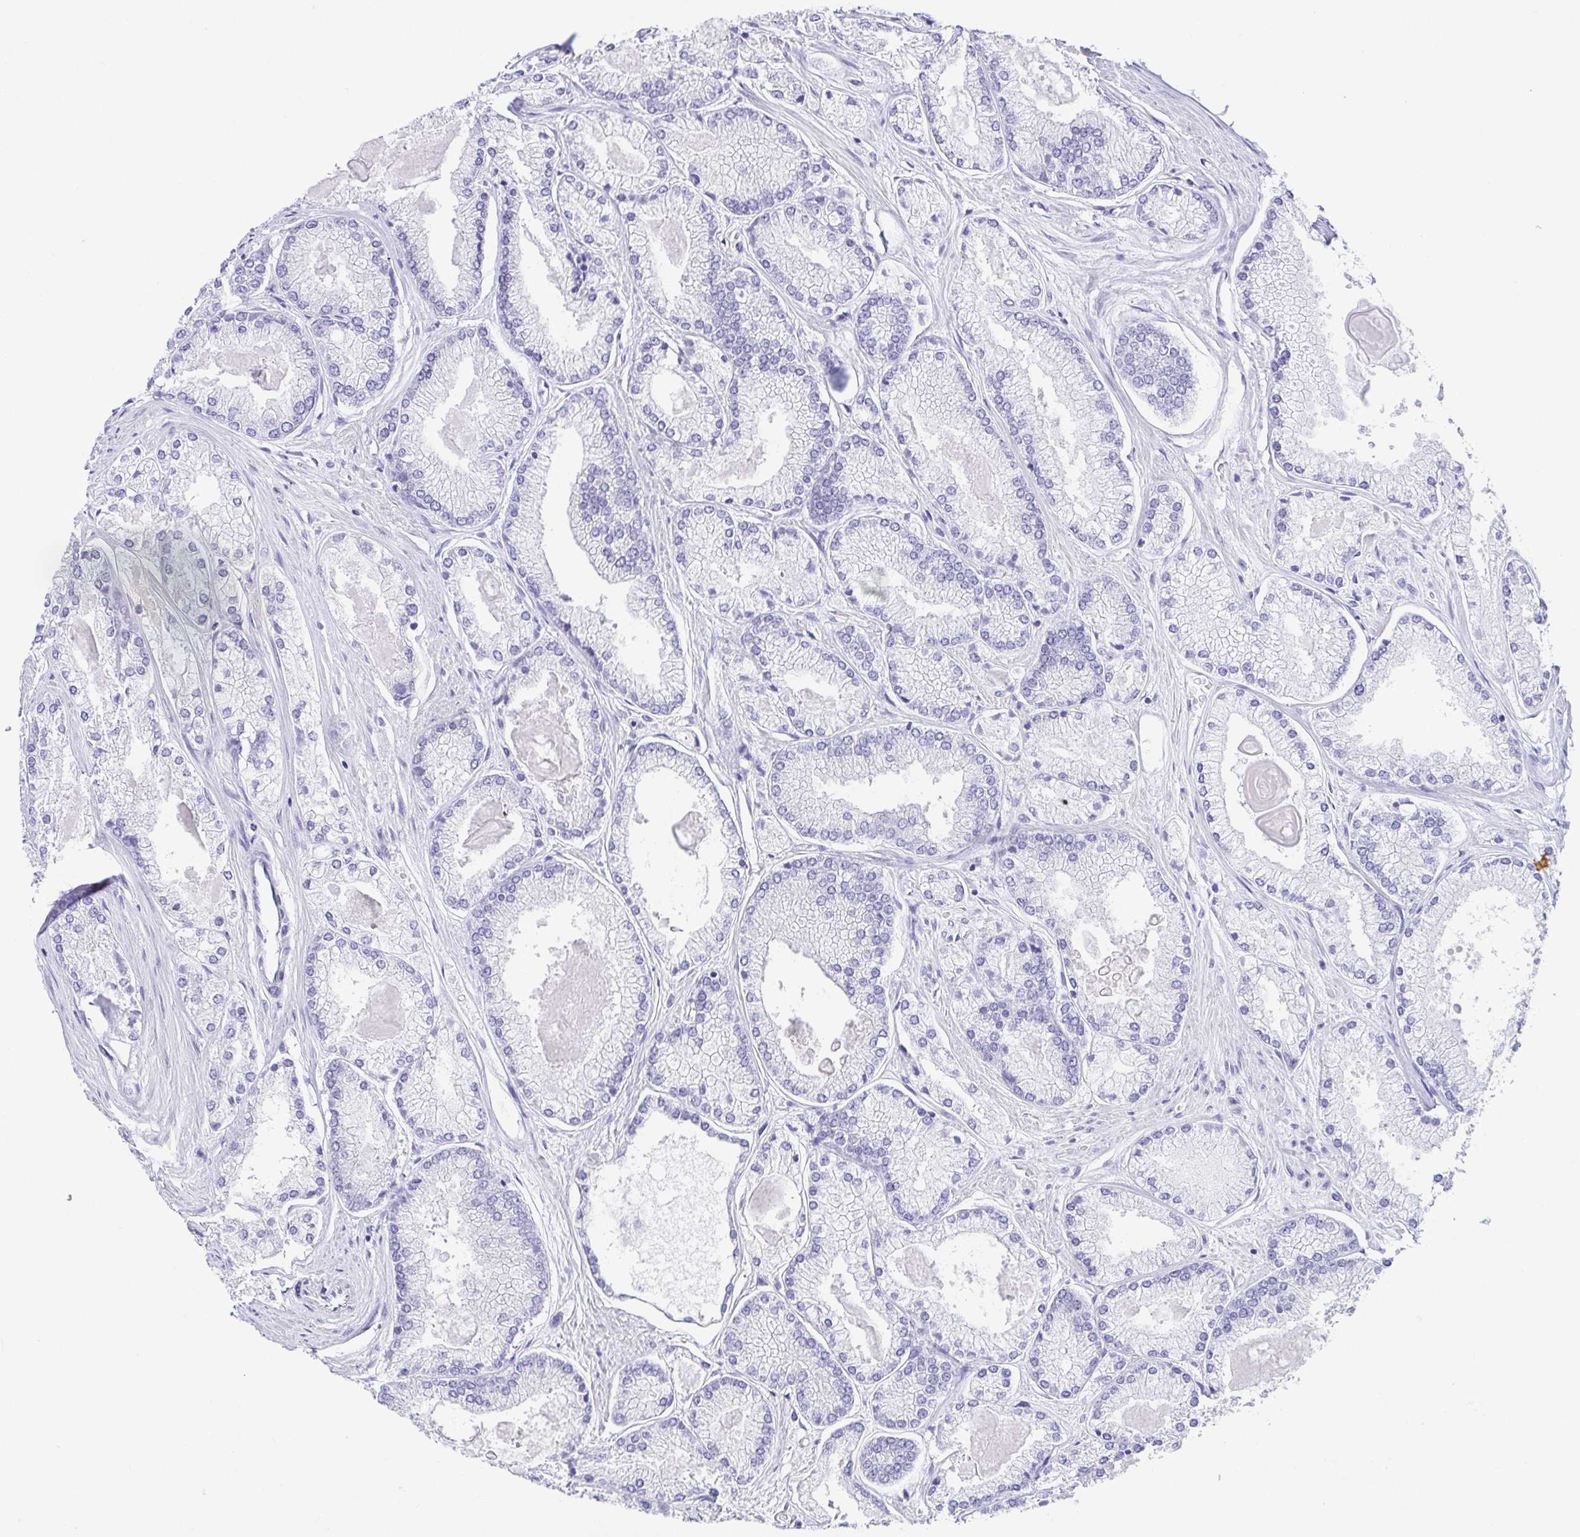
{"staining": {"intensity": "negative", "quantity": "none", "location": "none"}, "tissue": "prostate cancer", "cell_type": "Tumor cells", "image_type": "cancer", "snomed": [{"axis": "morphology", "description": "Adenocarcinoma, High grade"}, {"axis": "topography", "description": "Prostate"}], "caption": "Prostate adenocarcinoma (high-grade) was stained to show a protein in brown. There is no significant positivity in tumor cells.", "gene": "KRTDAP", "patient": {"sex": "male", "age": 68}}